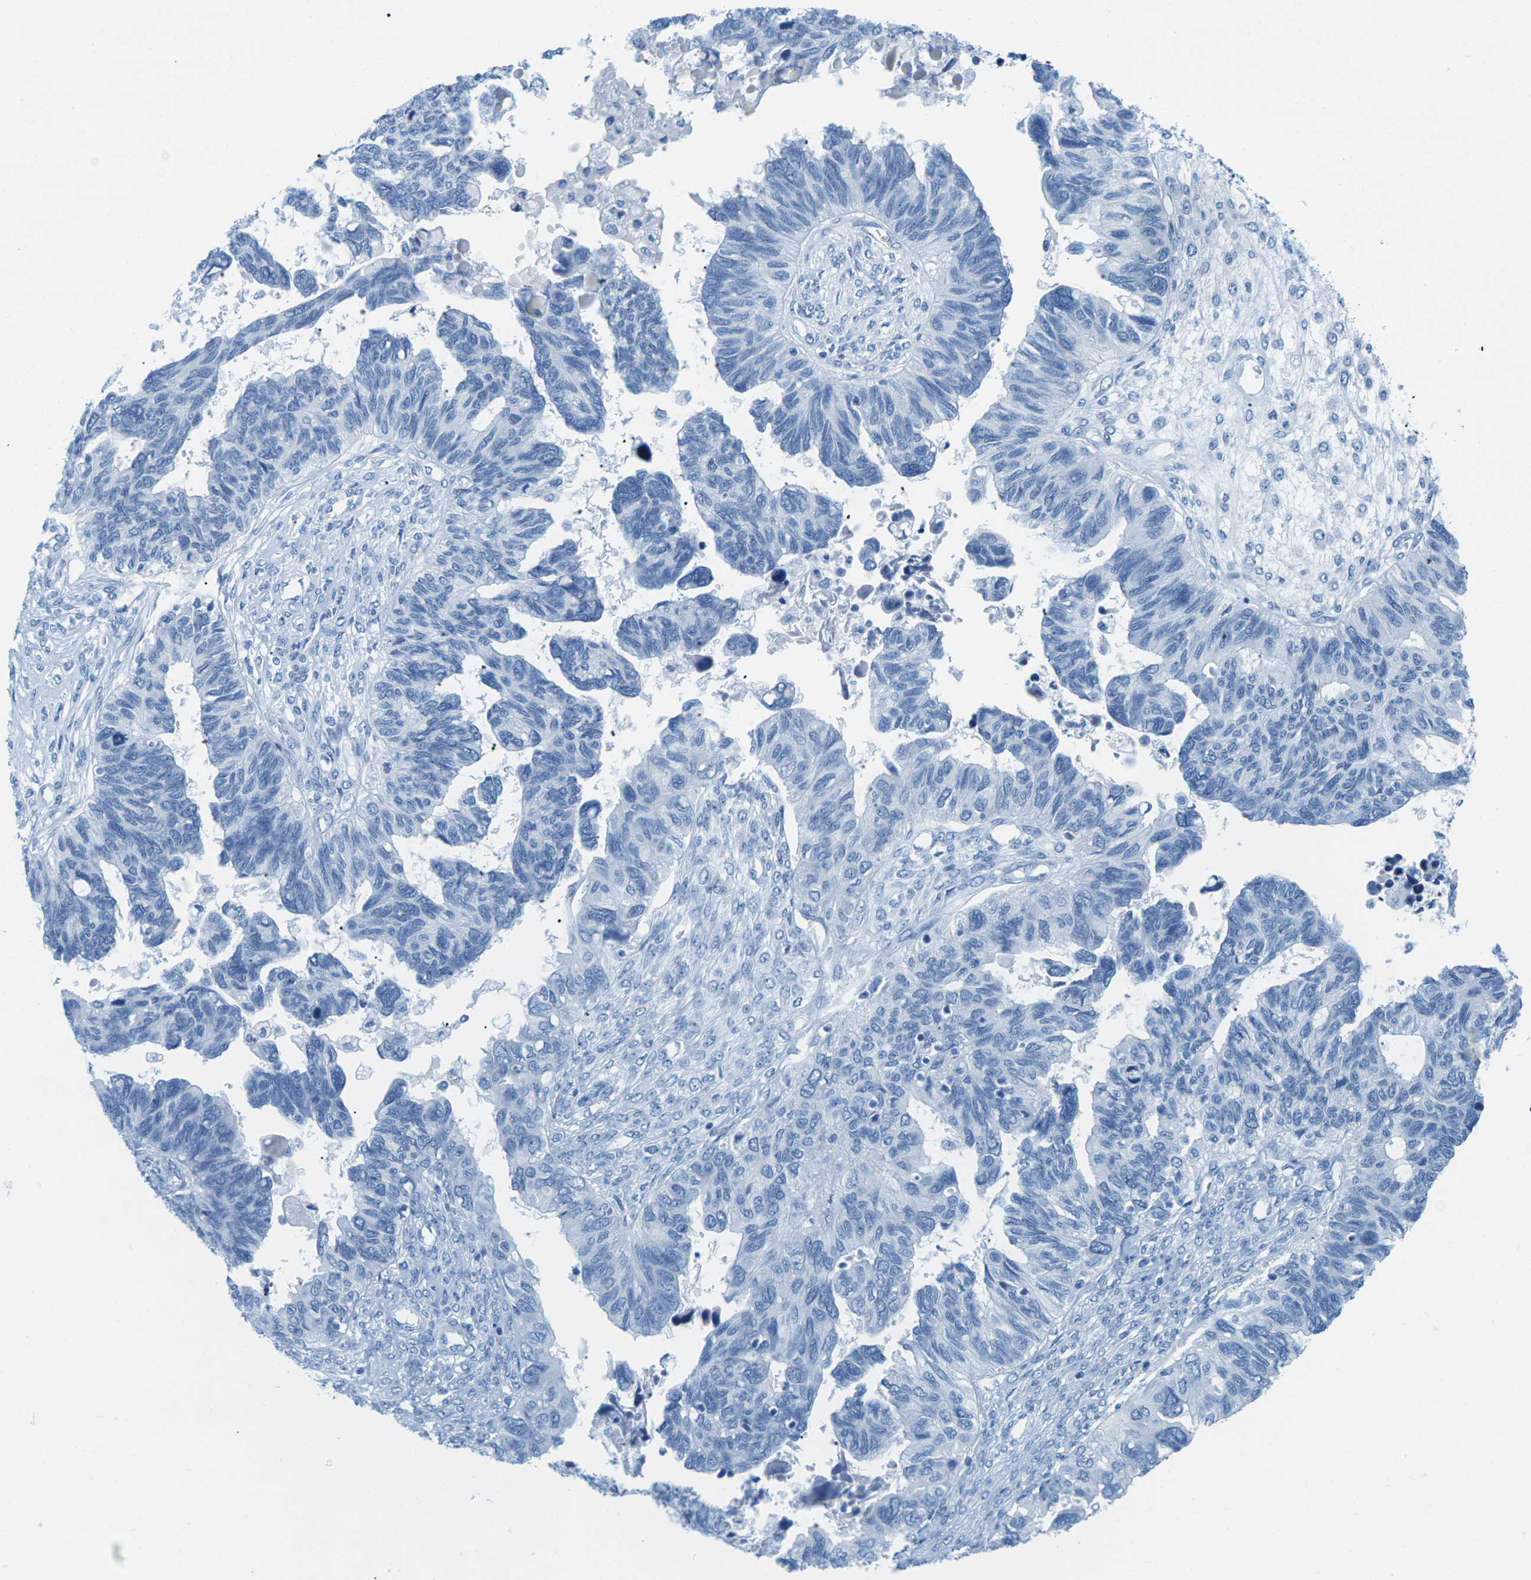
{"staining": {"intensity": "negative", "quantity": "none", "location": "none"}, "tissue": "ovarian cancer", "cell_type": "Tumor cells", "image_type": "cancer", "snomed": [{"axis": "morphology", "description": "Cystadenocarcinoma, serous, NOS"}, {"axis": "topography", "description": "Ovary"}], "caption": "Immunohistochemical staining of ovarian cancer (serous cystadenocarcinoma) displays no significant staining in tumor cells.", "gene": "SLC12A1", "patient": {"sex": "female", "age": 79}}